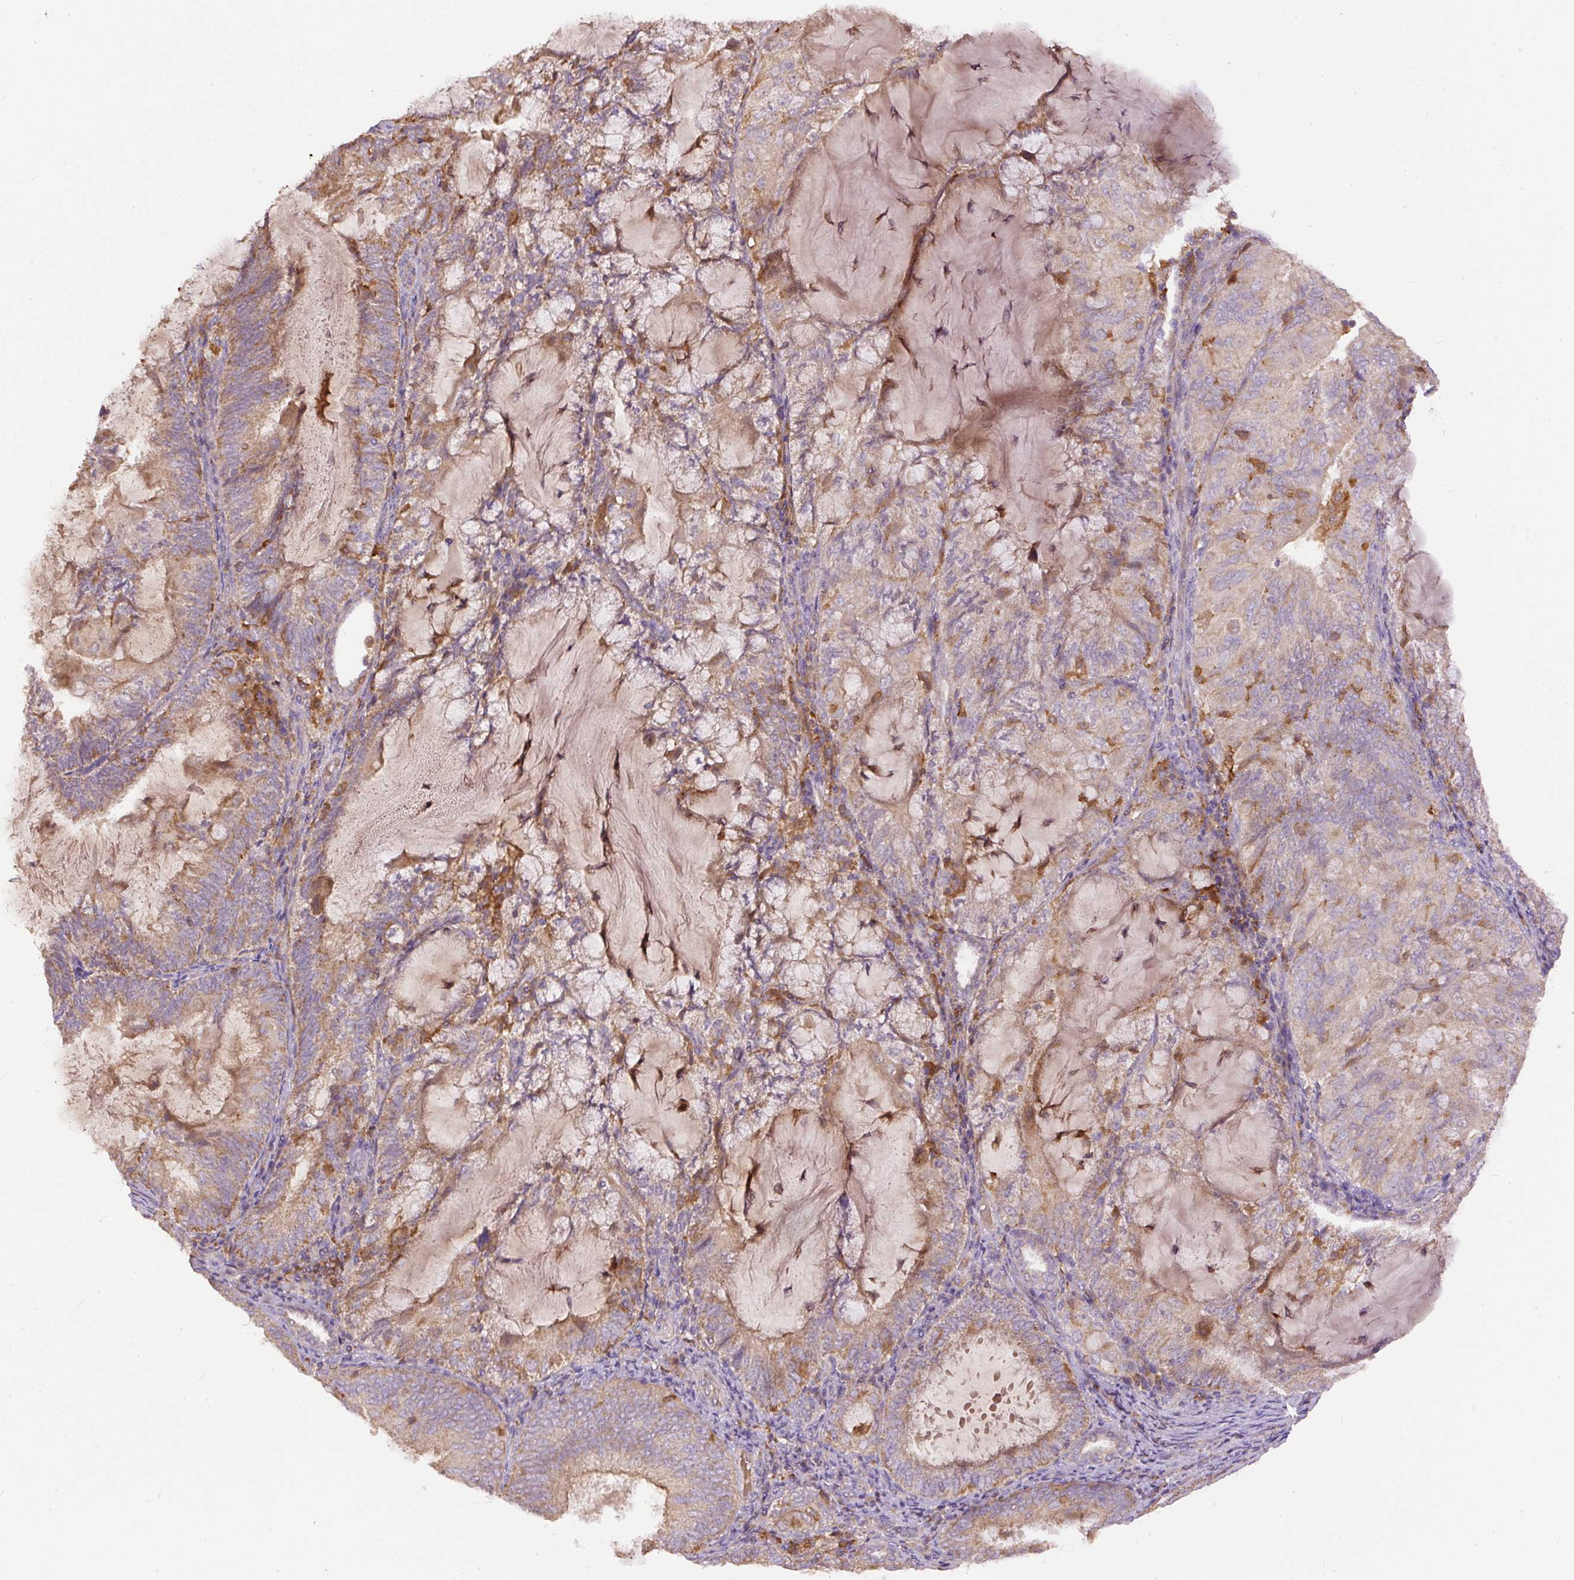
{"staining": {"intensity": "weak", "quantity": "<25%", "location": "cytoplasmic/membranous"}, "tissue": "endometrial cancer", "cell_type": "Tumor cells", "image_type": "cancer", "snomed": [{"axis": "morphology", "description": "Adenocarcinoma, NOS"}, {"axis": "topography", "description": "Endometrium"}], "caption": "Immunohistochemistry micrograph of endometrial cancer stained for a protein (brown), which shows no positivity in tumor cells.", "gene": "DAPK1", "patient": {"sex": "female", "age": 81}}